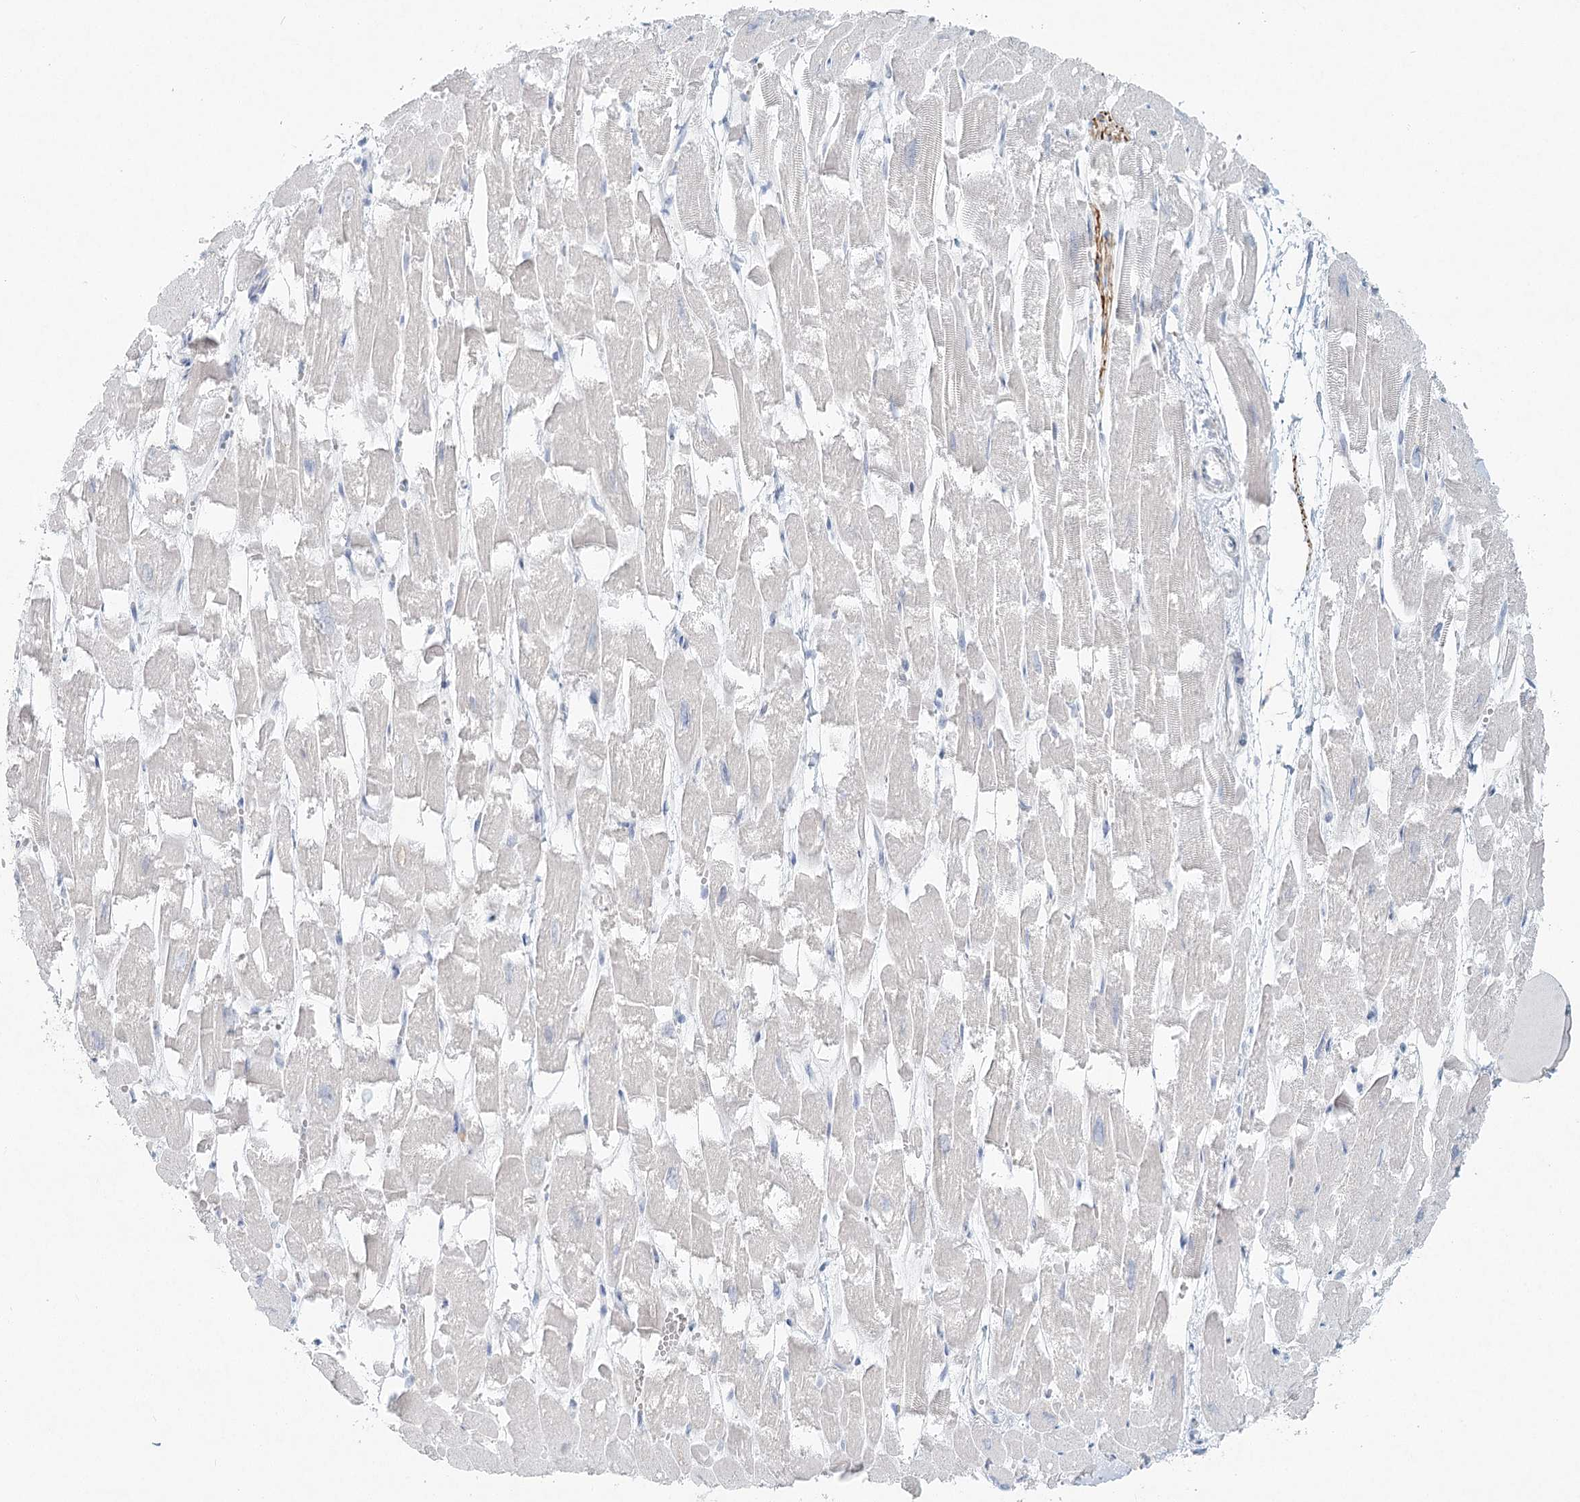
{"staining": {"intensity": "moderate", "quantity": "<25%", "location": "cytoplasmic/membranous"}, "tissue": "heart muscle", "cell_type": "Cardiomyocytes", "image_type": "normal", "snomed": [{"axis": "morphology", "description": "Normal tissue, NOS"}, {"axis": "topography", "description": "Heart"}], "caption": "Protein analysis of normal heart muscle displays moderate cytoplasmic/membranous staining in approximately <25% of cardiomyocytes. (Brightfield microscopy of DAB IHC at high magnification).", "gene": "LRP2BP", "patient": {"sex": "male", "age": 54}}